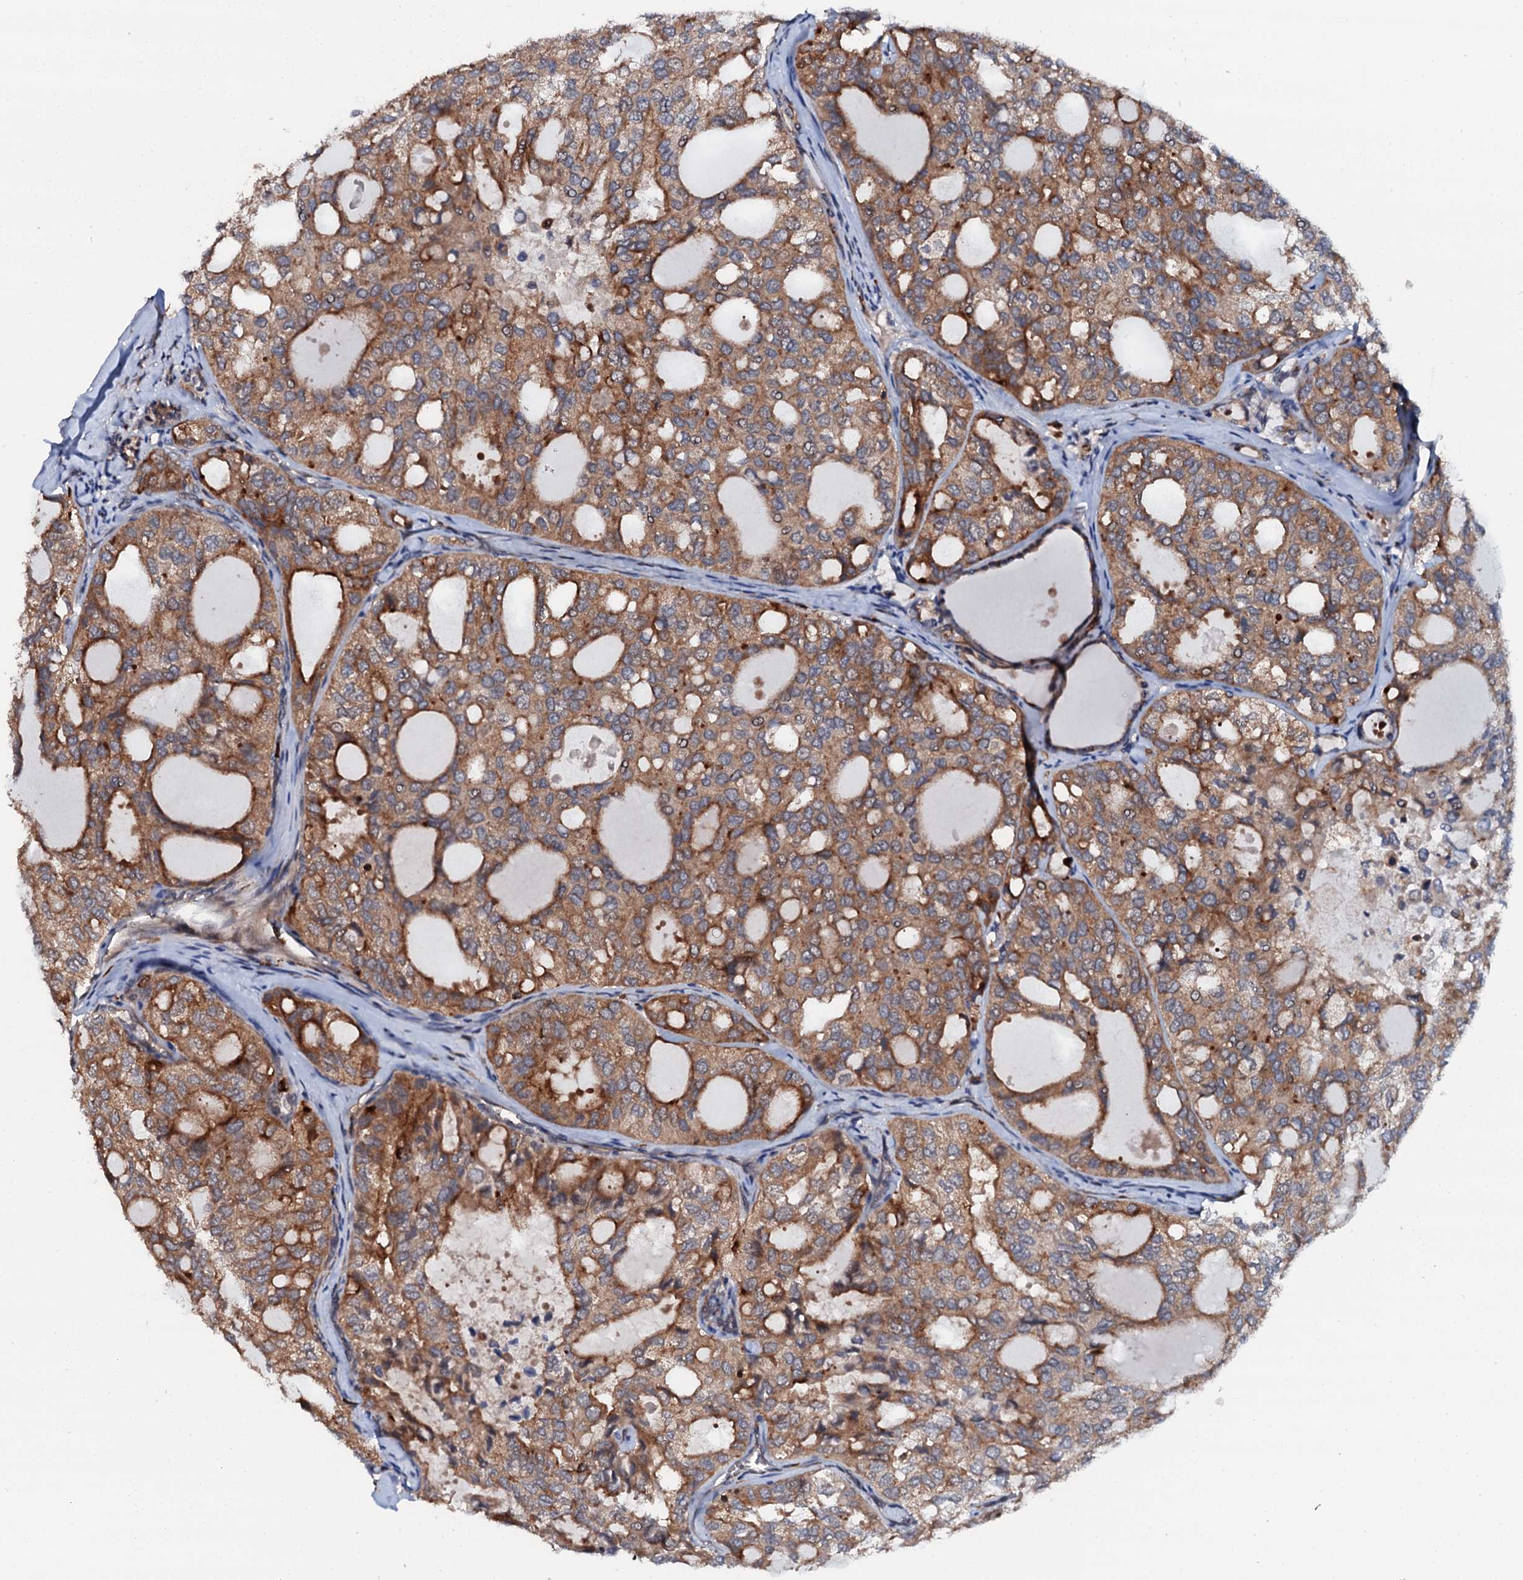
{"staining": {"intensity": "moderate", "quantity": ">75%", "location": "cytoplasmic/membranous"}, "tissue": "thyroid cancer", "cell_type": "Tumor cells", "image_type": "cancer", "snomed": [{"axis": "morphology", "description": "Follicular adenoma carcinoma, NOS"}, {"axis": "topography", "description": "Thyroid gland"}], "caption": "An image of human follicular adenoma carcinoma (thyroid) stained for a protein shows moderate cytoplasmic/membranous brown staining in tumor cells. (brown staining indicates protein expression, while blue staining denotes nuclei).", "gene": "VAMP8", "patient": {"sex": "male", "age": 75}}